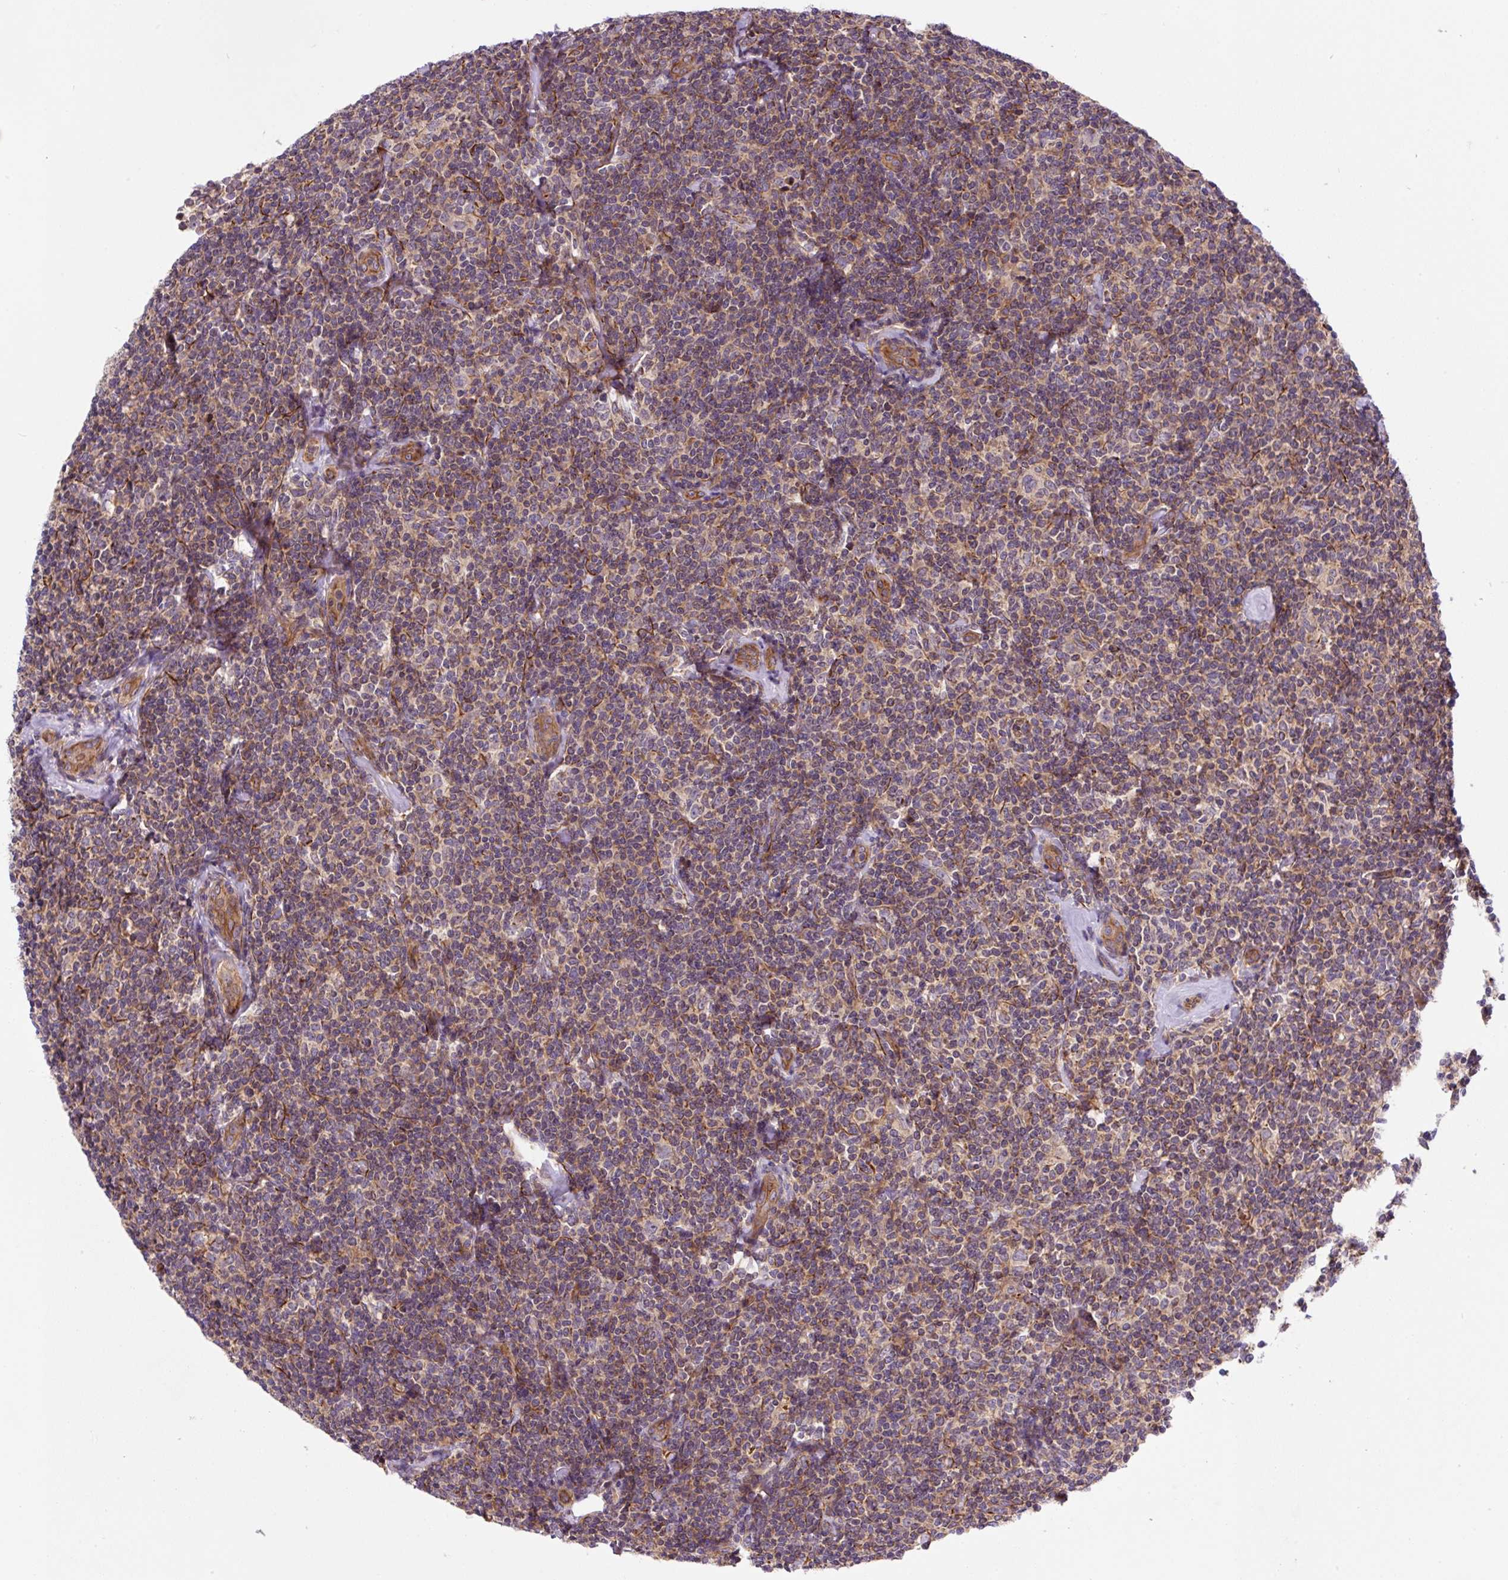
{"staining": {"intensity": "weak", "quantity": "25%-75%", "location": "cytoplasmic/membranous"}, "tissue": "lymphoma", "cell_type": "Tumor cells", "image_type": "cancer", "snomed": [{"axis": "morphology", "description": "Malignant lymphoma, non-Hodgkin's type, Low grade"}, {"axis": "topography", "description": "Lymph node"}], "caption": "IHC of human low-grade malignant lymphoma, non-Hodgkin's type demonstrates low levels of weak cytoplasmic/membranous positivity in approximately 25%-75% of tumor cells. (brown staining indicates protein expression, while blue staining denotes nuclei).", "gene": "APOBEC3D", "patient": {"sex": "female", "age": 56}}